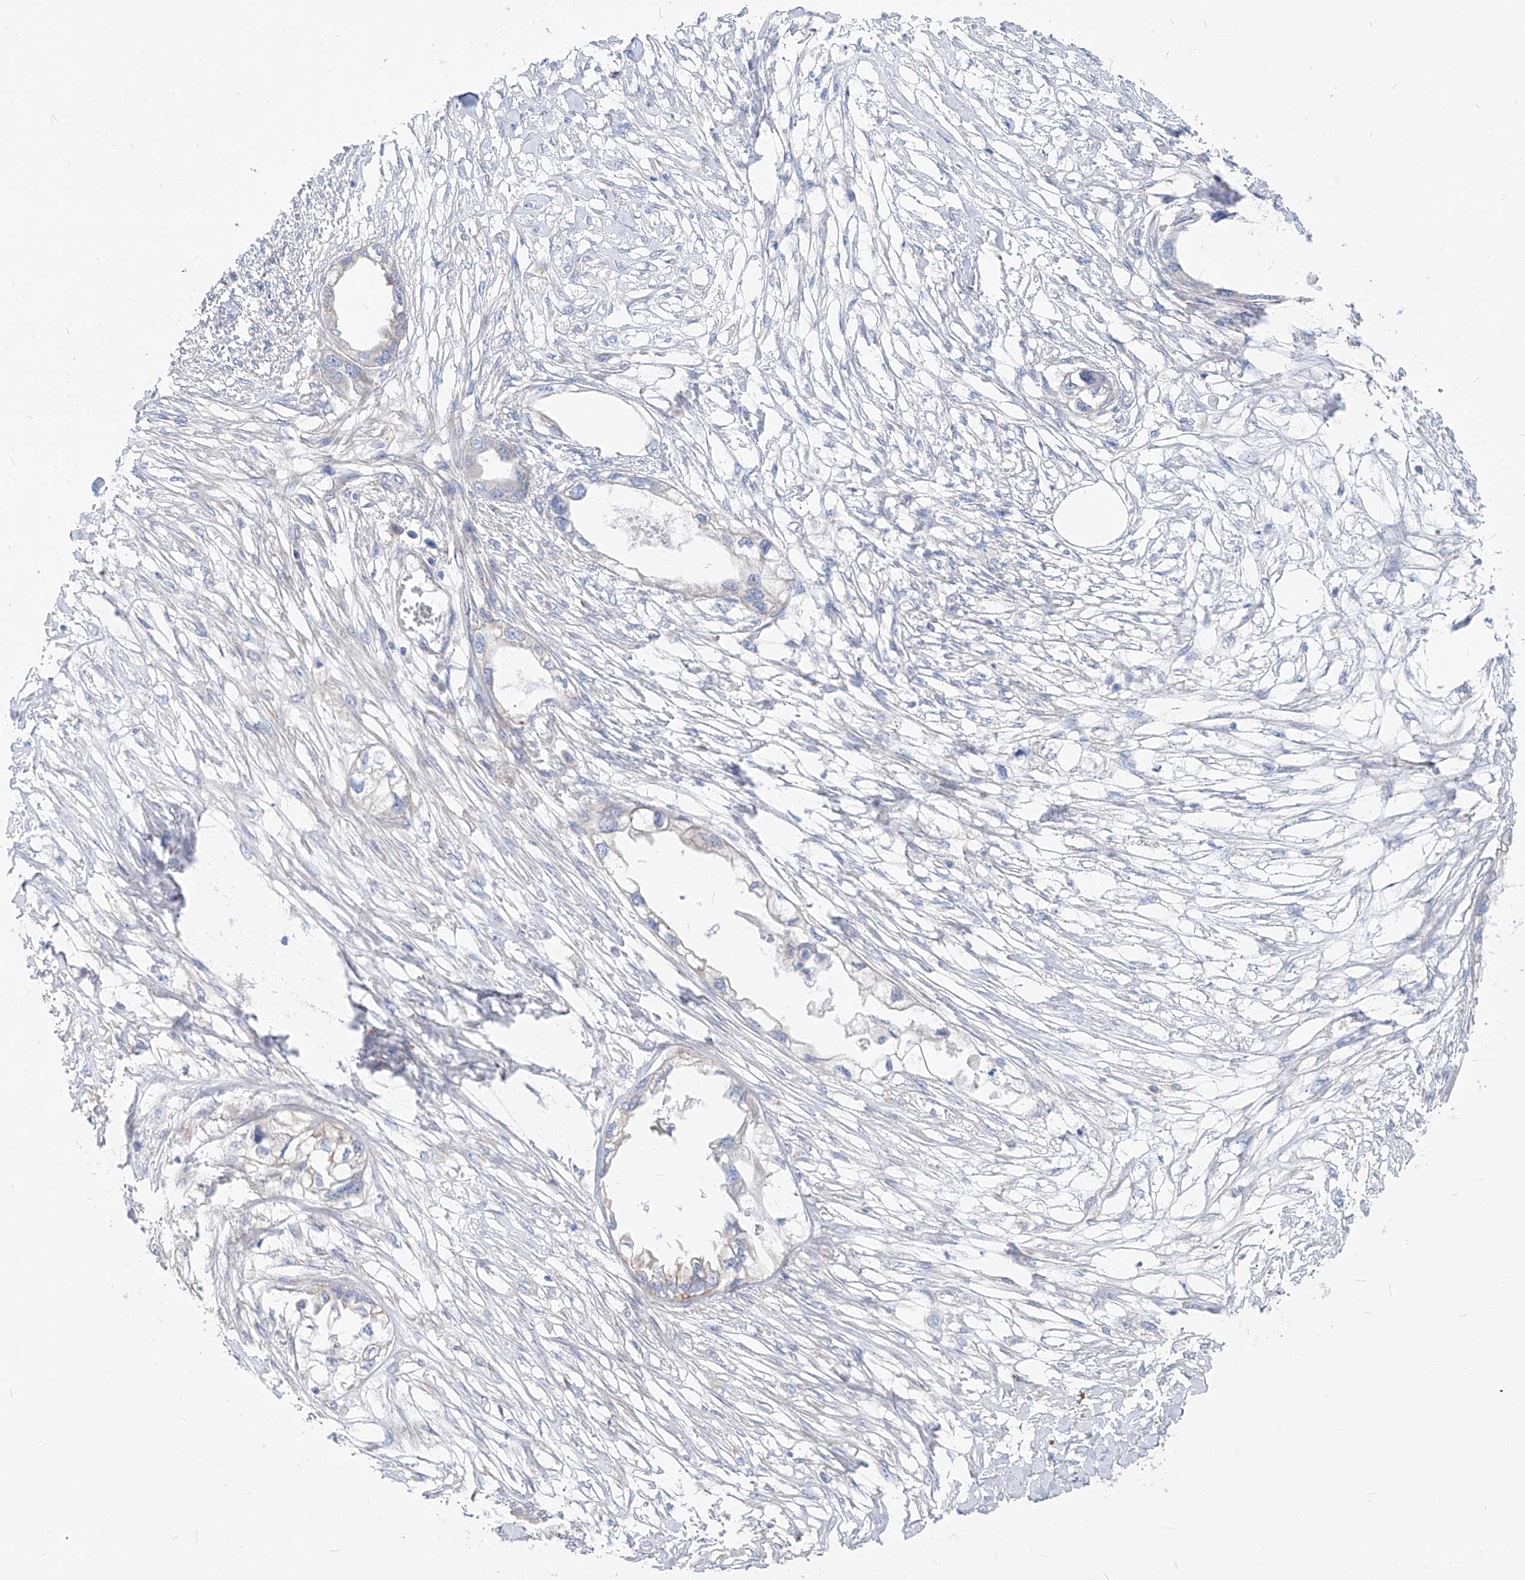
{"staining": {"intensity": "negative", "quantity": "none", "location": "none"}, "tissue": "endometrial cancer", "cell_type": "Tumor cells", "image_type": "cancer", "snomed": [{"axis": "morphology", "description": "Adenocarcinoma, NOS"}, {"axis": "morphology", "description": "Adenocarcinoma, metastatic, NOS"}, {"axis": "topography", "description": "Adipose tissue"}, {"axis": "topography", "description": "Endometrium"}], "caption": "A micrograph of endometrial cancer (metastatic adenocarcinoma) stained for a protein exhibits no brown staining in tumor cells. (DAB immunohistochemistry visualized using brightfield microscopy, high magnification).", "gene": "UFL1", "patient": {"sex": "female", "age": 67}}